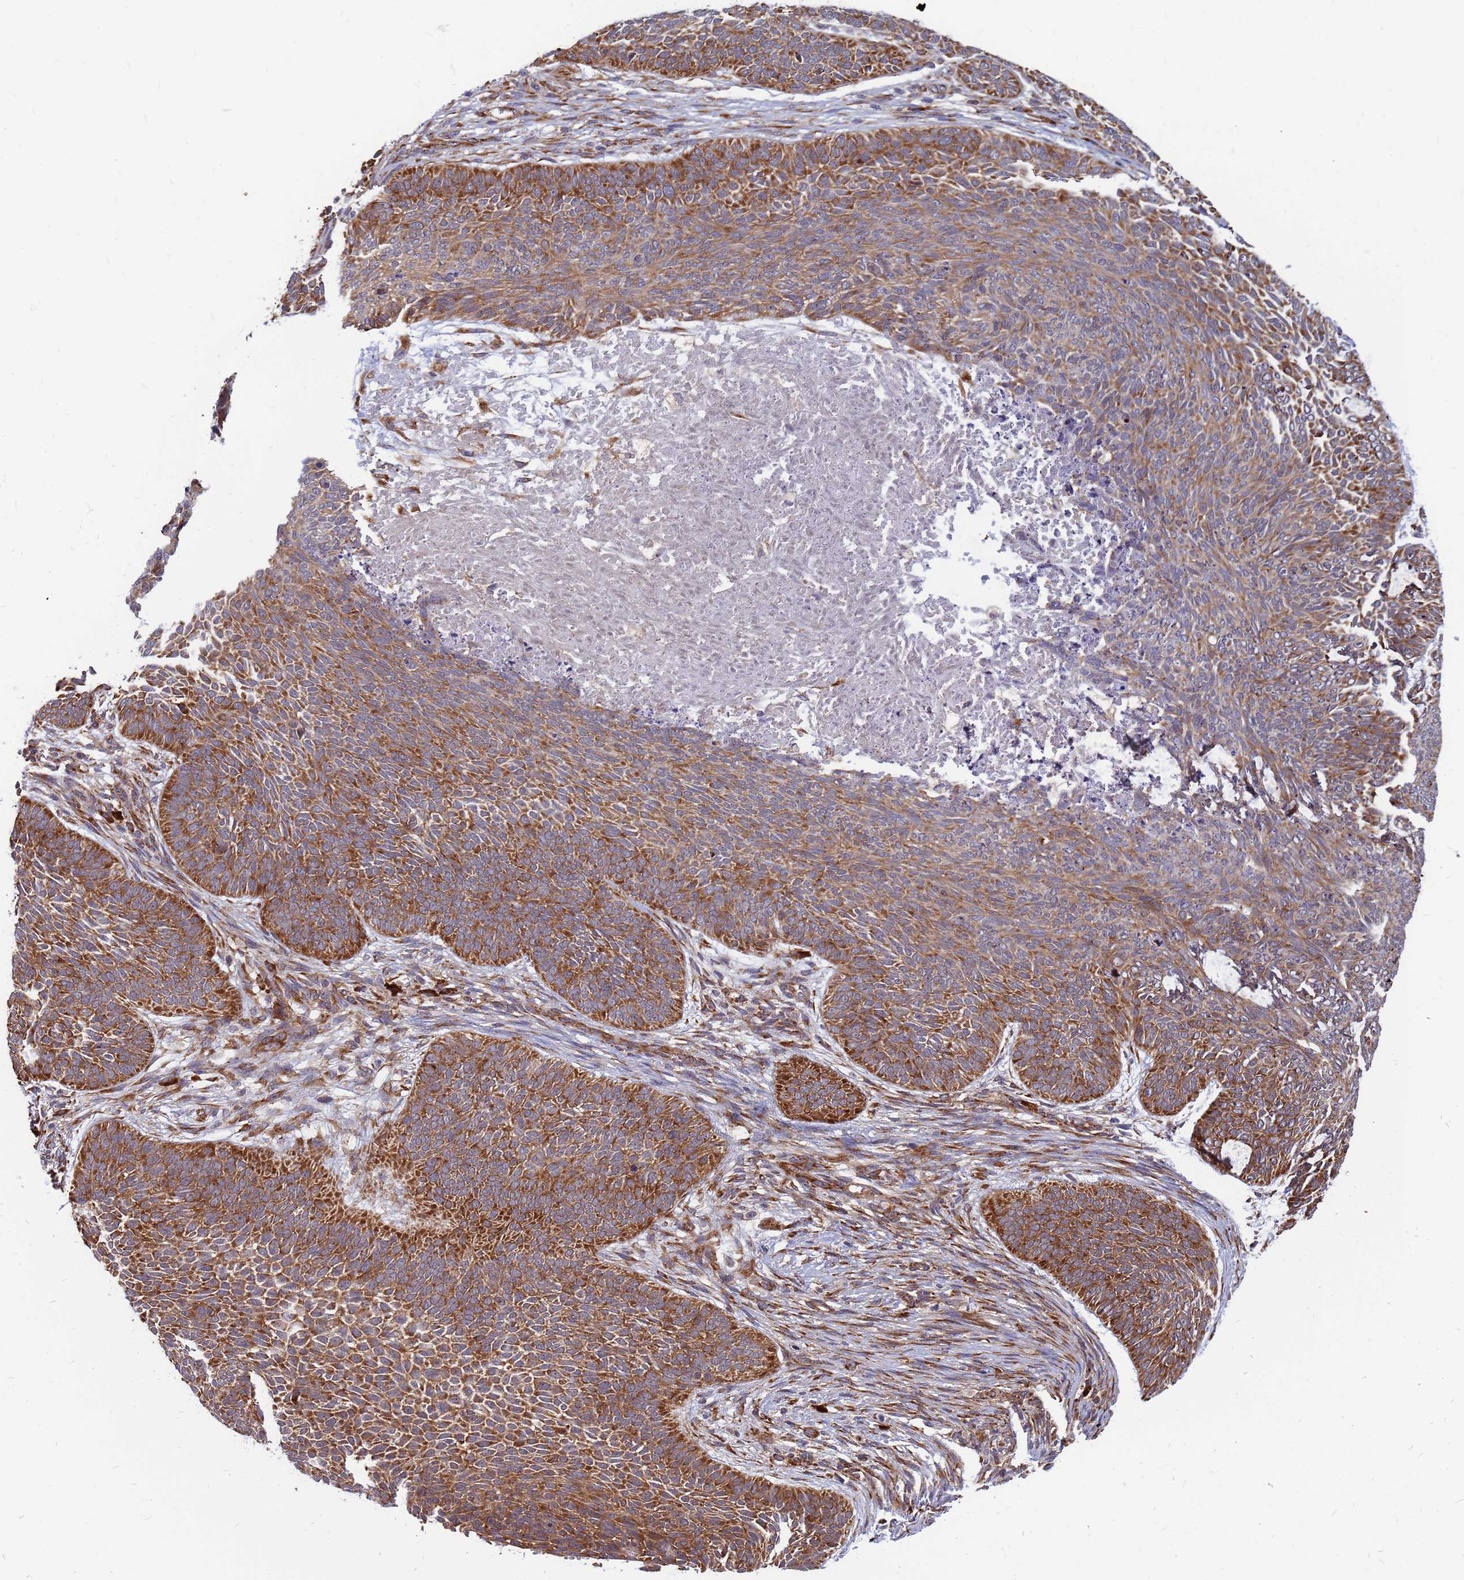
{"staining": {"intensity": "moderate", "quantity": ">75%", "location": "cytoplasmic/membranous"}, "tissue": "skin cancer", "cell_type": "Tumor cells", "image_type": "cancer", "snomed": [{"axis": "morphology", "description": "Basal cell carcinoma"}, {"axis": "topography", "description": "Skin"}], "caption": "Skin cancer (basal cell carcinoma) was stained to show a protein in brown. There is medium levels of moderate cytoplasmic/membranous positivity in approximately >75% of tumor cells.", "gene": "RPL8", "patient": {"sex": "male", "age": 85}}